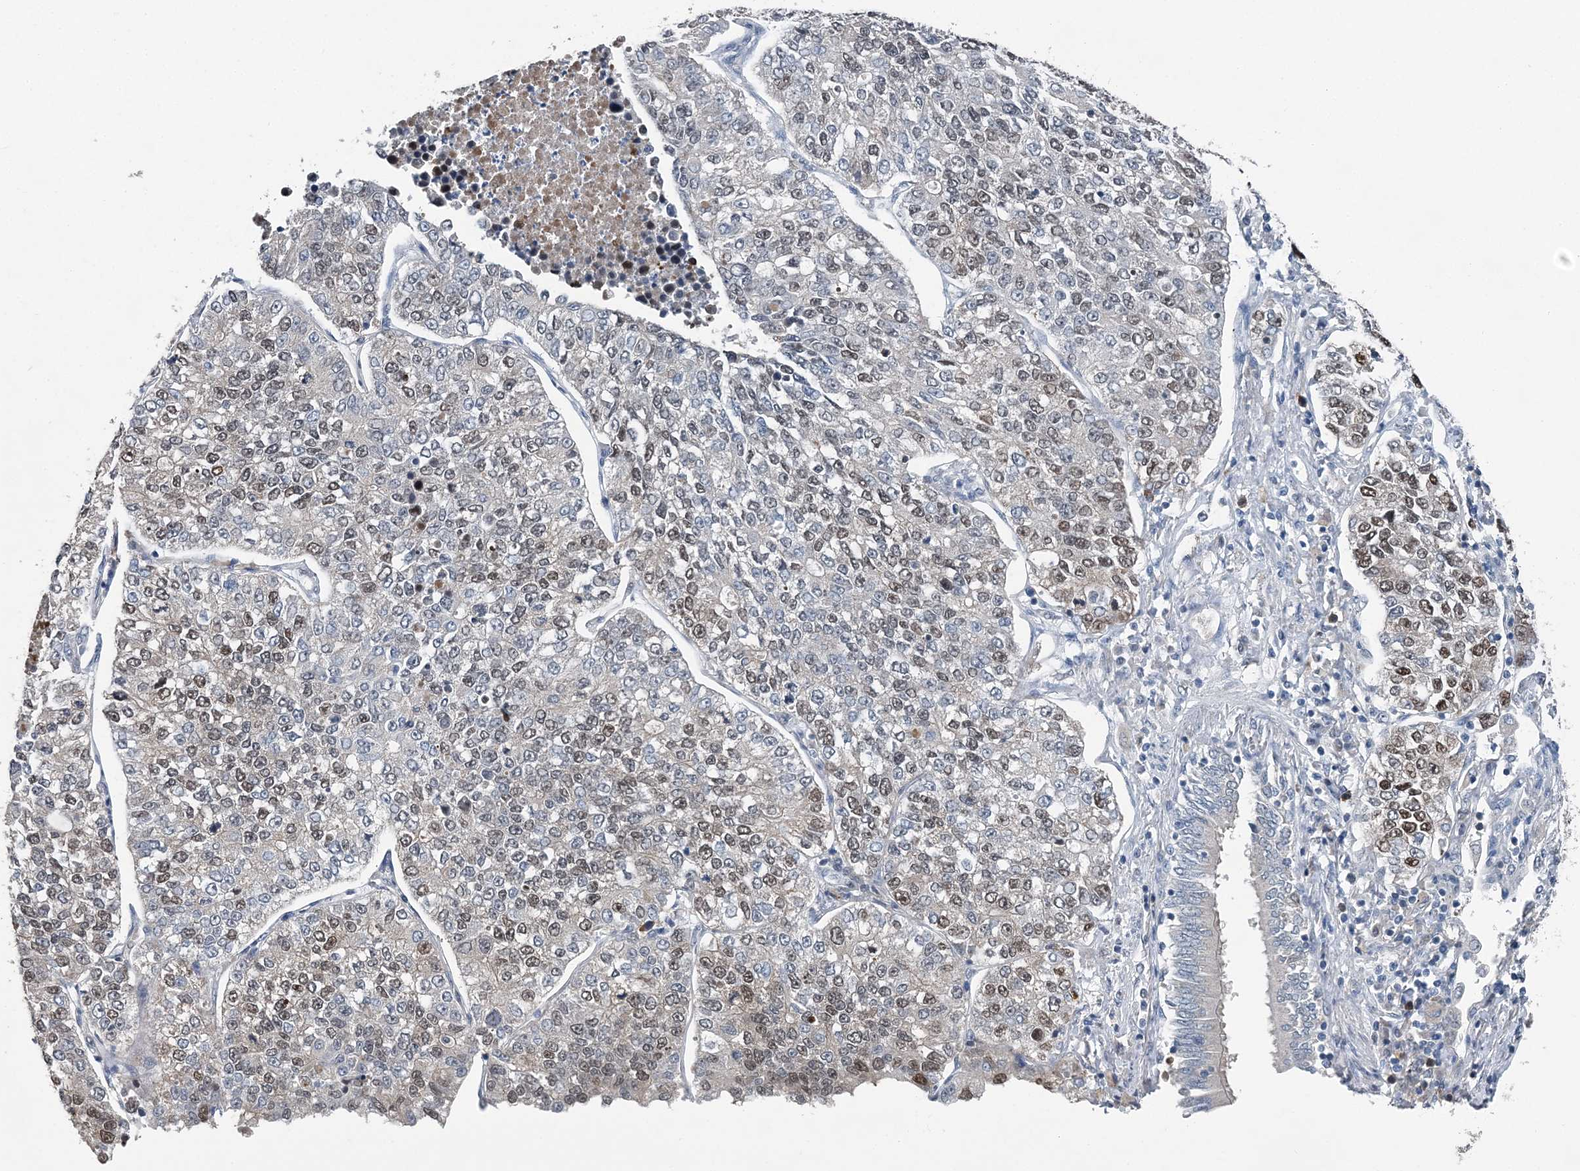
{"staining": {"intensity": "weak", "quantity": "25%-75%", "location": "nuclear"}, "tissue": "lung cancer", "cell_type": "Tumor cells", "image_type": "cancer", "snomed": [{"axis": "morphology", "description": "Adenocarcinoma, NOS"}, {"axis": "topography", "description": "Lung"}], "caption": "Lung adenocarcinoma stained with DAB immunohistochemistry displays low levels of weak nuclear positivity in approximately 25%-75% of tumor cells.", "gene": "HAT1", "patient": {"sex": "male", "age": 49}}